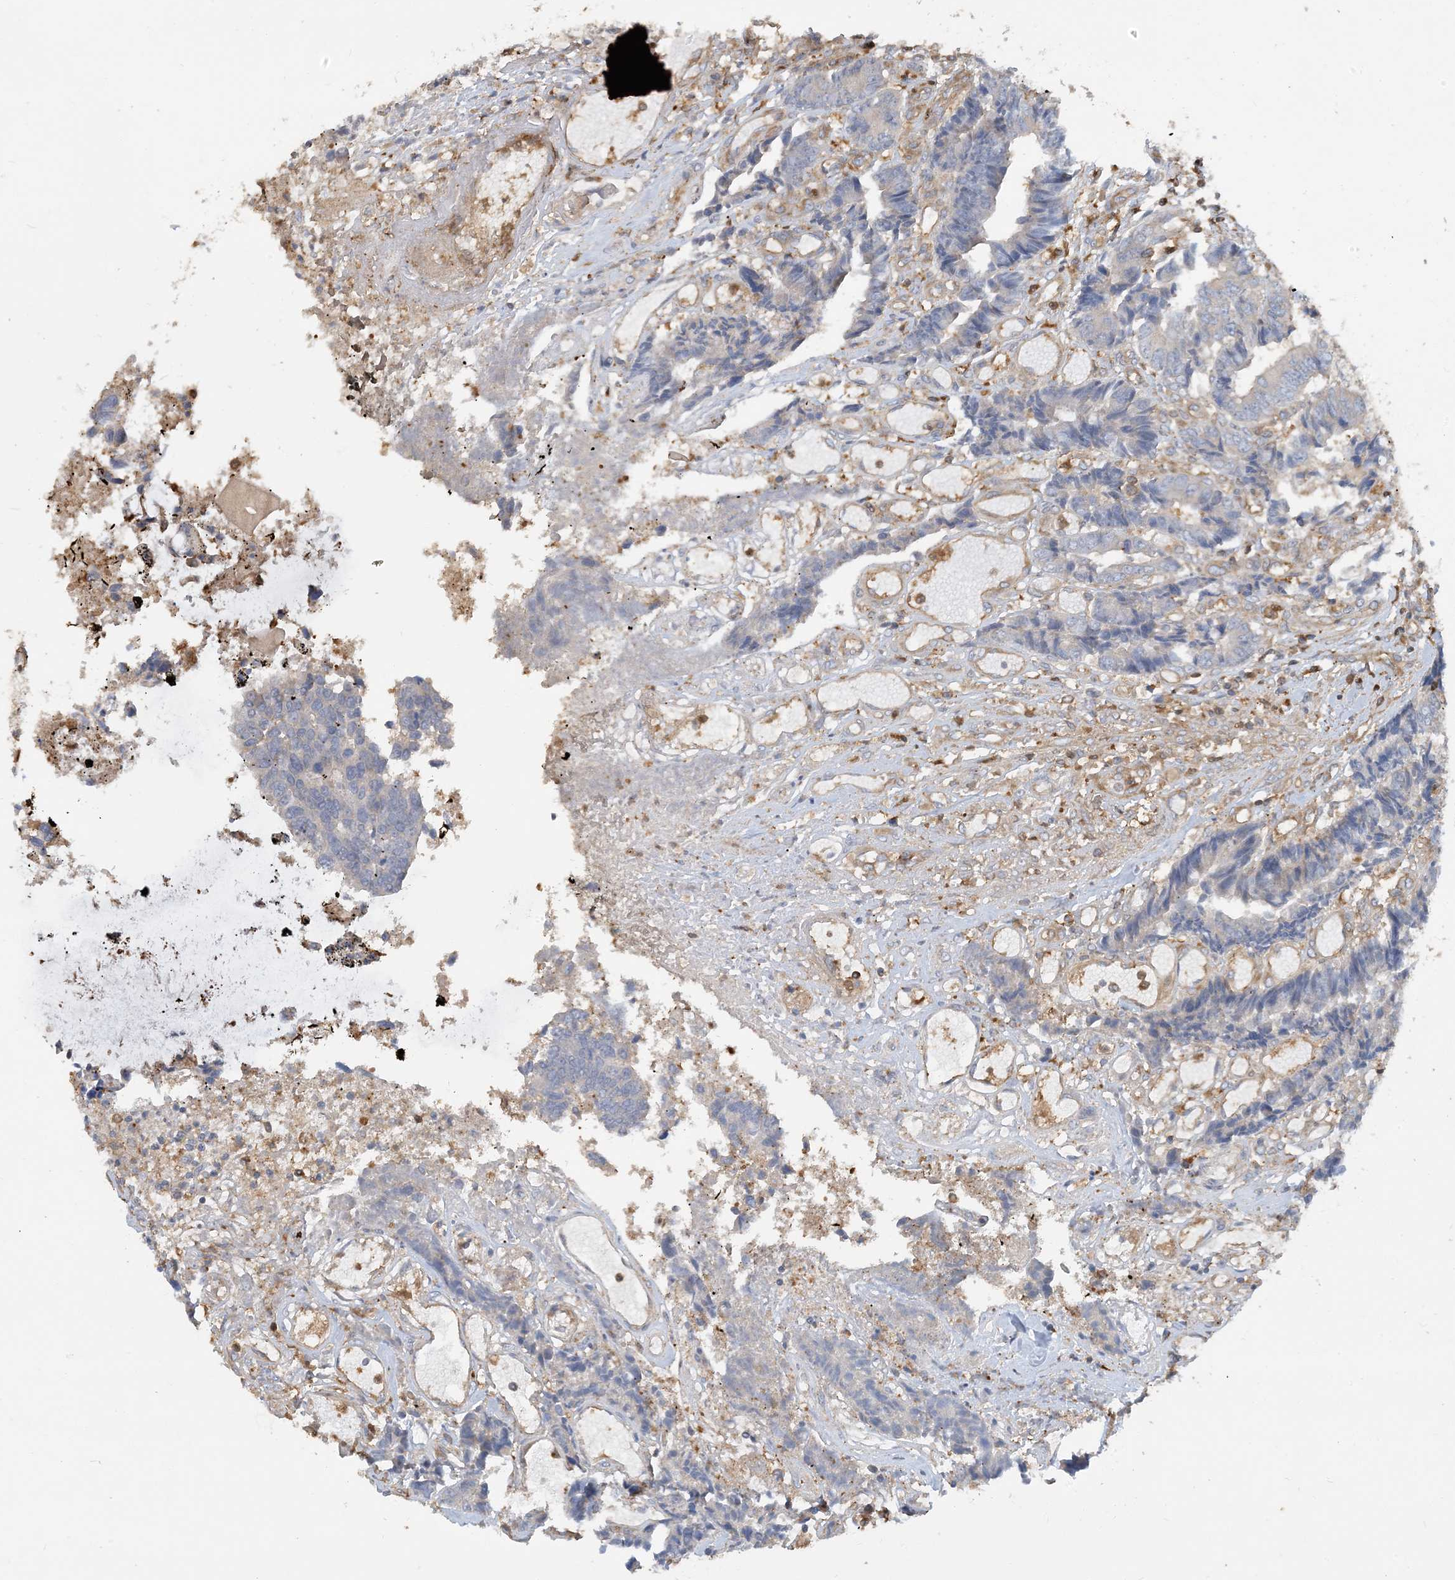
{"staining": {"intensity": "negative", "quantity": "none", "location": "none"}, "tissue": "colorectal cancer", "cell_type": "Tumor cells", "image_type": "cancer", "snomed": [{"axis": "morphology", "description": "Adenocarcinoma, NOS"}, {"axis": "topography", "description": "Rectum"}], "caption": "Immunohistochemistry of colorectal cancer reveals no staining in tumor cells.", "gene": "SFMBT2", "patient": {"sex": "male", "age": 84}}